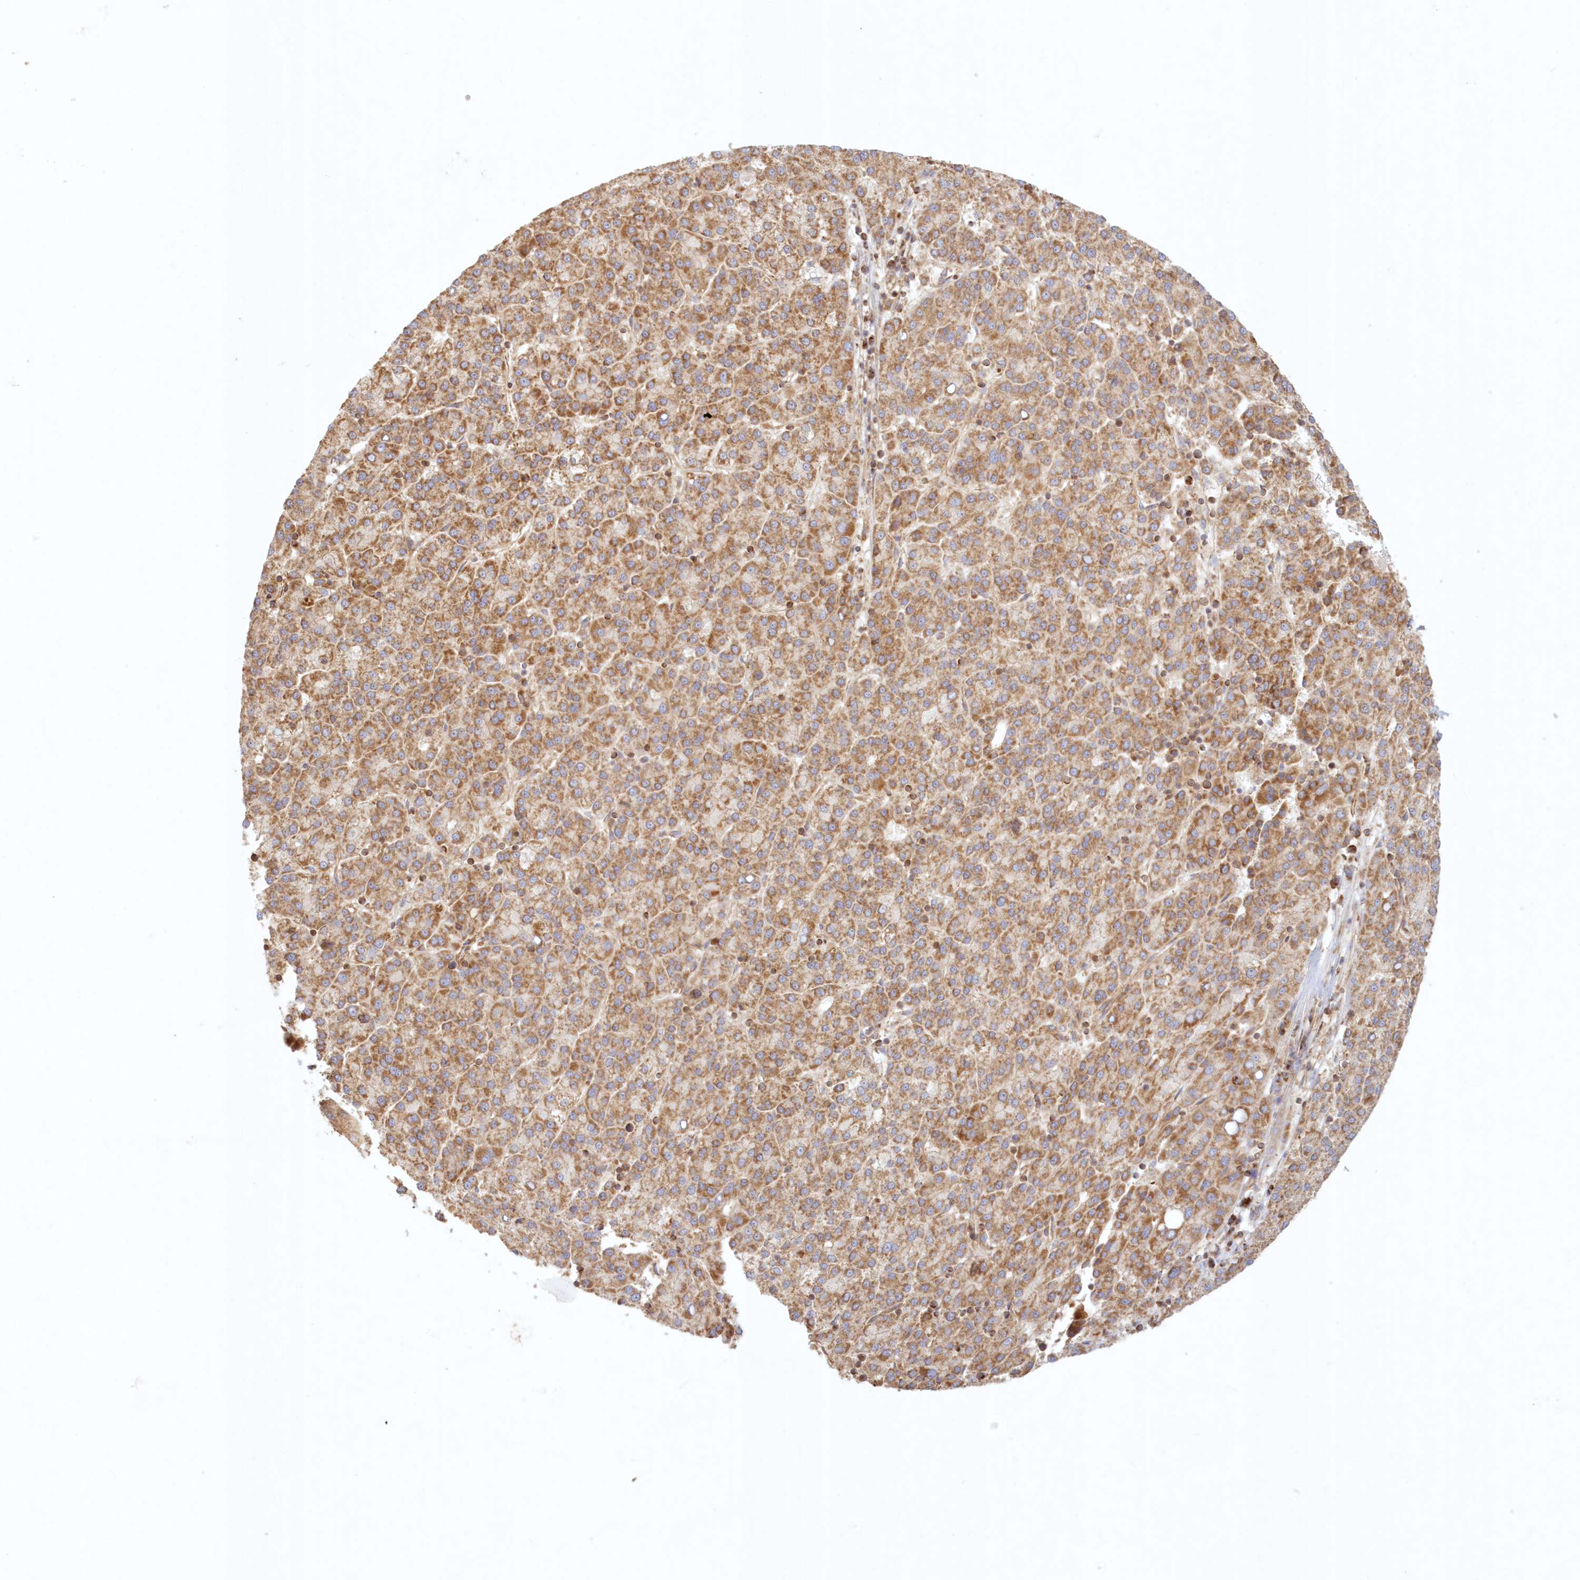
{"staining": {"intensity": "moderate", "quantity": ">75%", "location": "cytoplasmic/membranous"}, "tissue": "liver cancer", "cell_type": "Tumor cells", "image_type": "cancer", "snomed": [{"axis": "morphology", "description": "Carcinoma, Hepatocellular, NOS"}, {"axis": "topography", "description": "Liver"}], "caption": "A brown stain shows moderate cytoplasmic/membranous staining of a protein in liver cancer tumor cells. The staining was performed using DAB (3,3'-diaminobenzidine), with brown indicating positive protein expression. Nuclei are stained blue with hematoxylin.", "gene": "KIAA0232", "patient": {"sex": "female", "age": 58}}